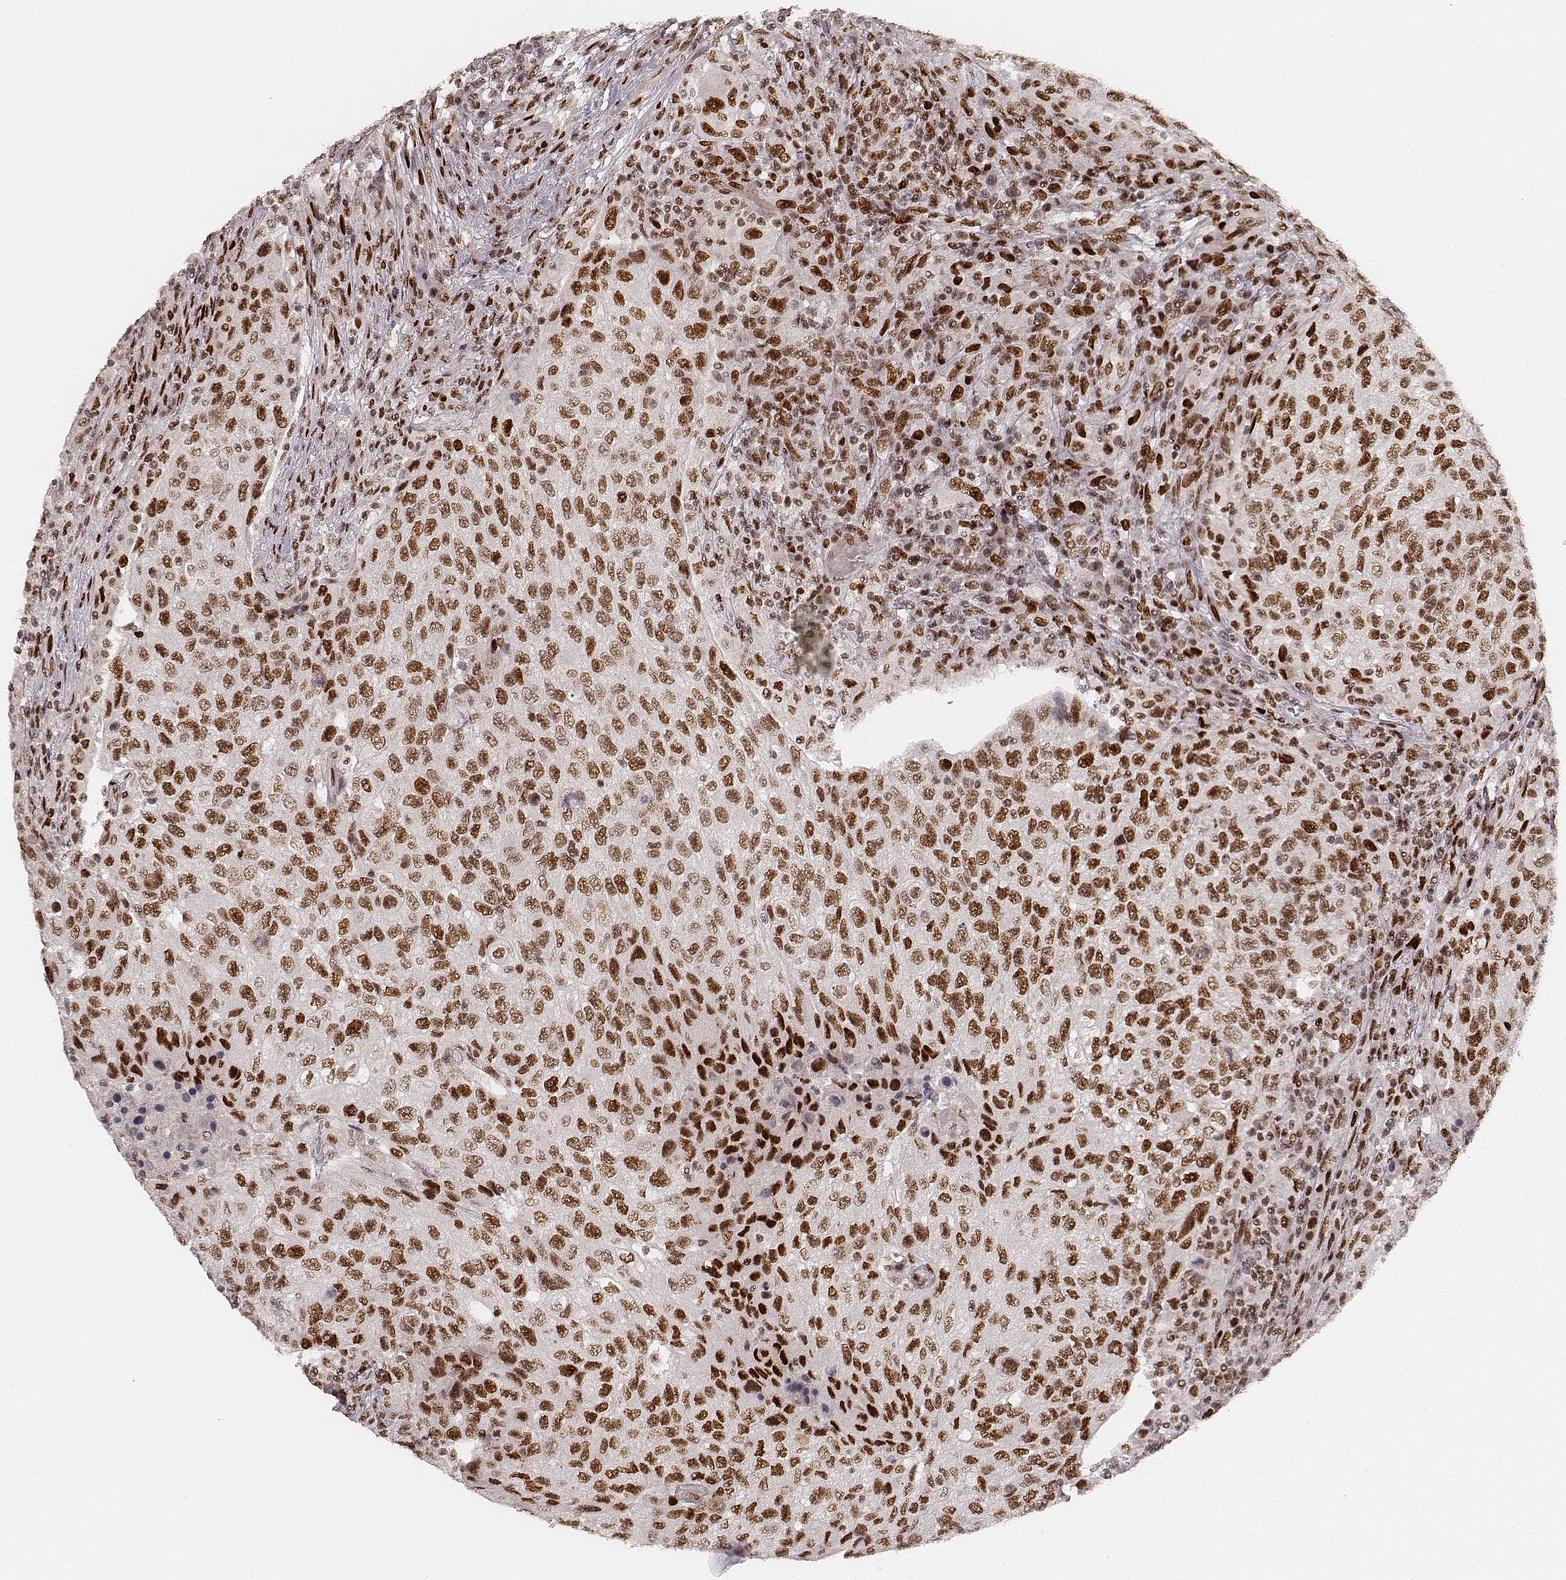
{"staining": {"intensity": "moderate", "quantity": ">75%", "location": "nuclear"}, "tissue": "urothelial cancer", "cell_type": "Tumor cells", "image_type": "cancer", "snomed": [{"axis": "morphology", "description": "Urothelial carcinoma, High grade"}, {"axis": "topography", "description": "Urinary bladder"}], "caption": "High-magnification brightfield microscopy of urothelial cancer stained with DAB (brown) and counterstained with hematoxylin (blue). tumor cells exhibit moderate nuclear staining is identified in about>75% of cells. Using DAB (3,3'-diaminobenzidine) (brown) and hematoxylin (blue) stains, captured at high magnification using brightfield microscopy.", "gene": "HNRNPC", "patient": {"sex": "female", "age": 78}}